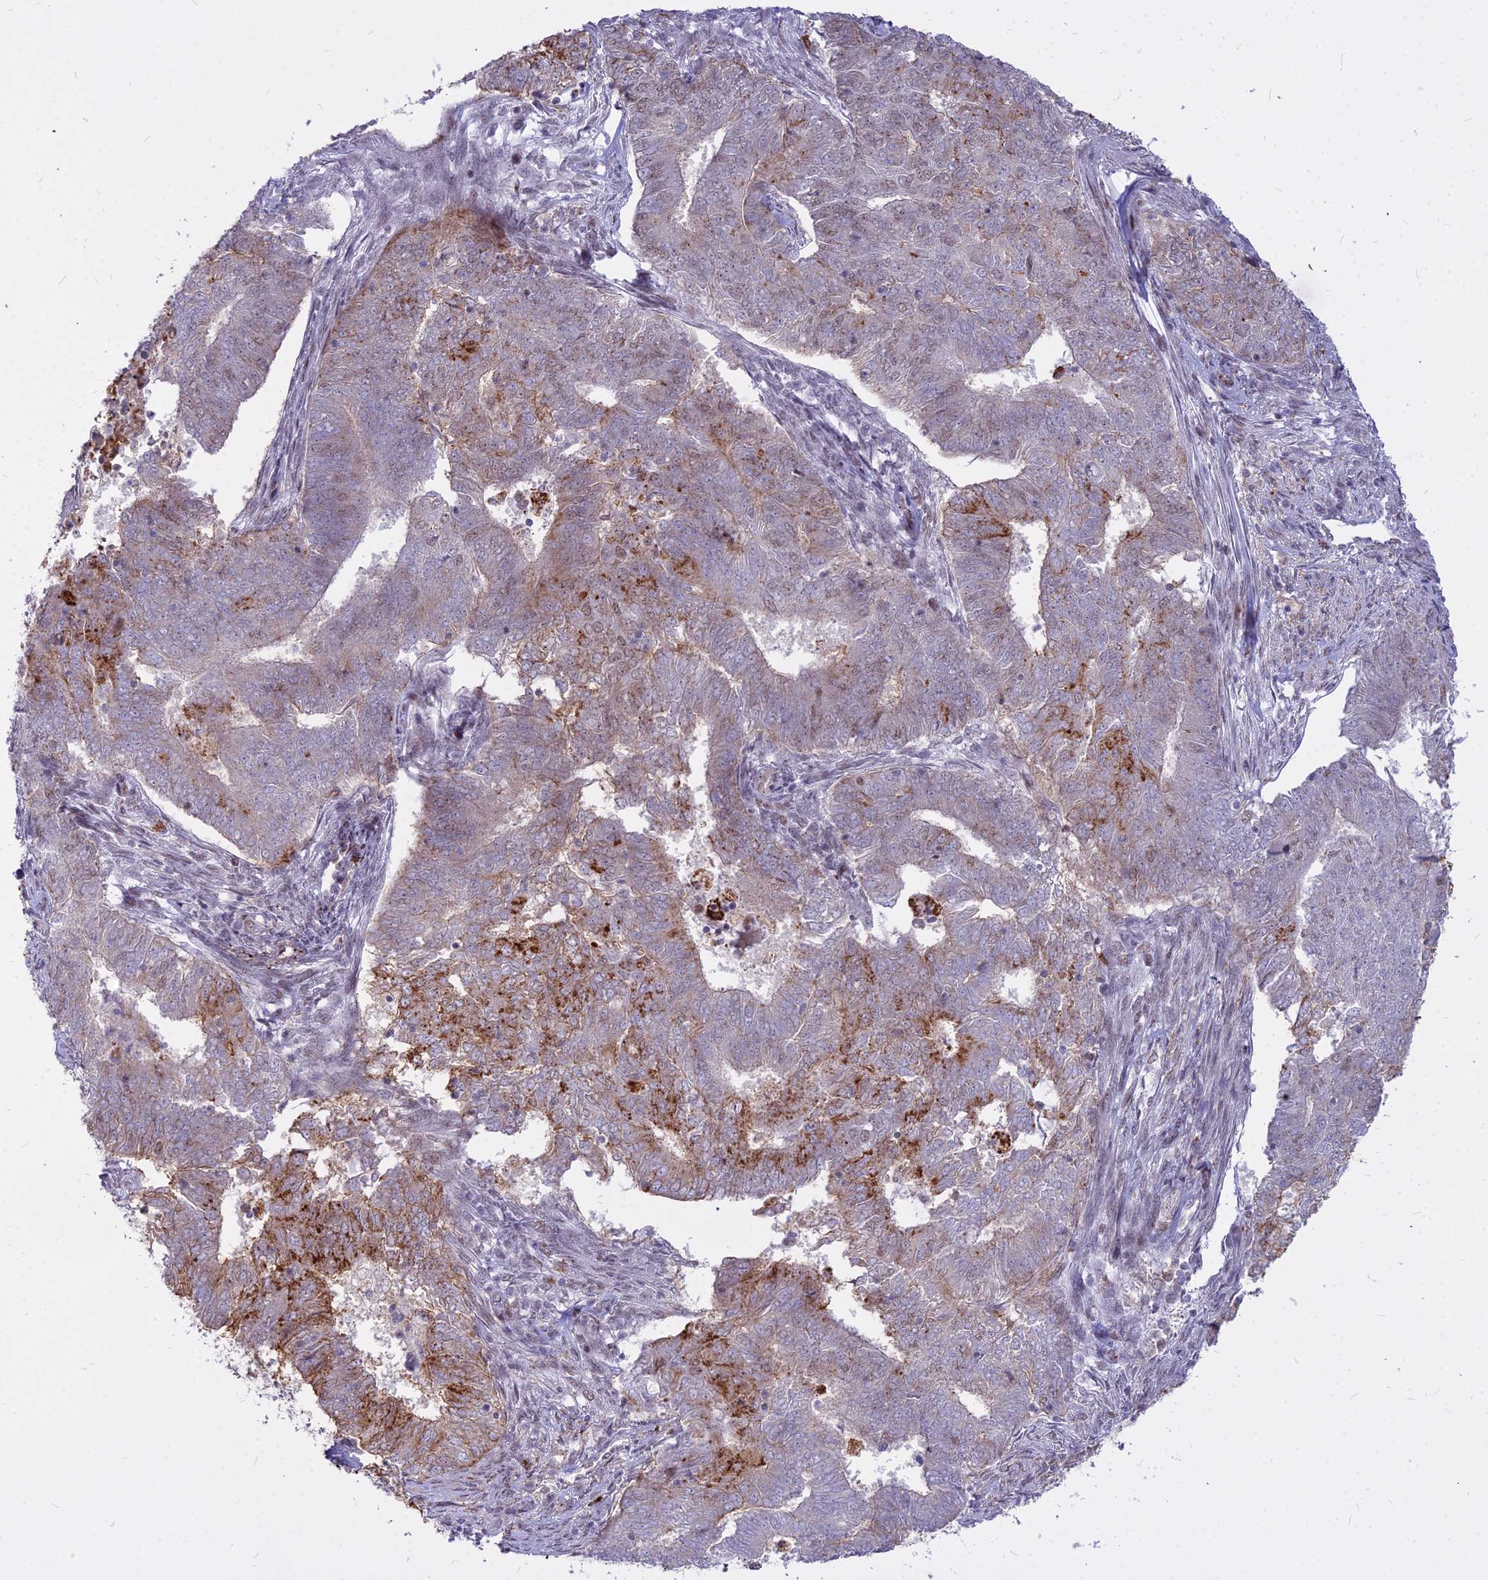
{"staining": {"intensity": "moderate", "quantity": "<25%", "location": "cytoplasmic/membranous"}, "tissue": "endometrial cancer", "cell_type": "Tumor cells", "image_type": "cancer", "snomed": [{"axis": "morphology", "description": "Adenocarcinoma, NOS"}, {"axis": "topography", "description": "Endometrium"}], "caption": "Moderate cytoplasmic/membranous staining is appreciated in approximately <25% of tumor cells in endometrial cancer. (brown staining indicates protein expression, while blue staining denotes nuclei).", "gene": "ALG10", "patient": {"sex": "female", "age": 62}}